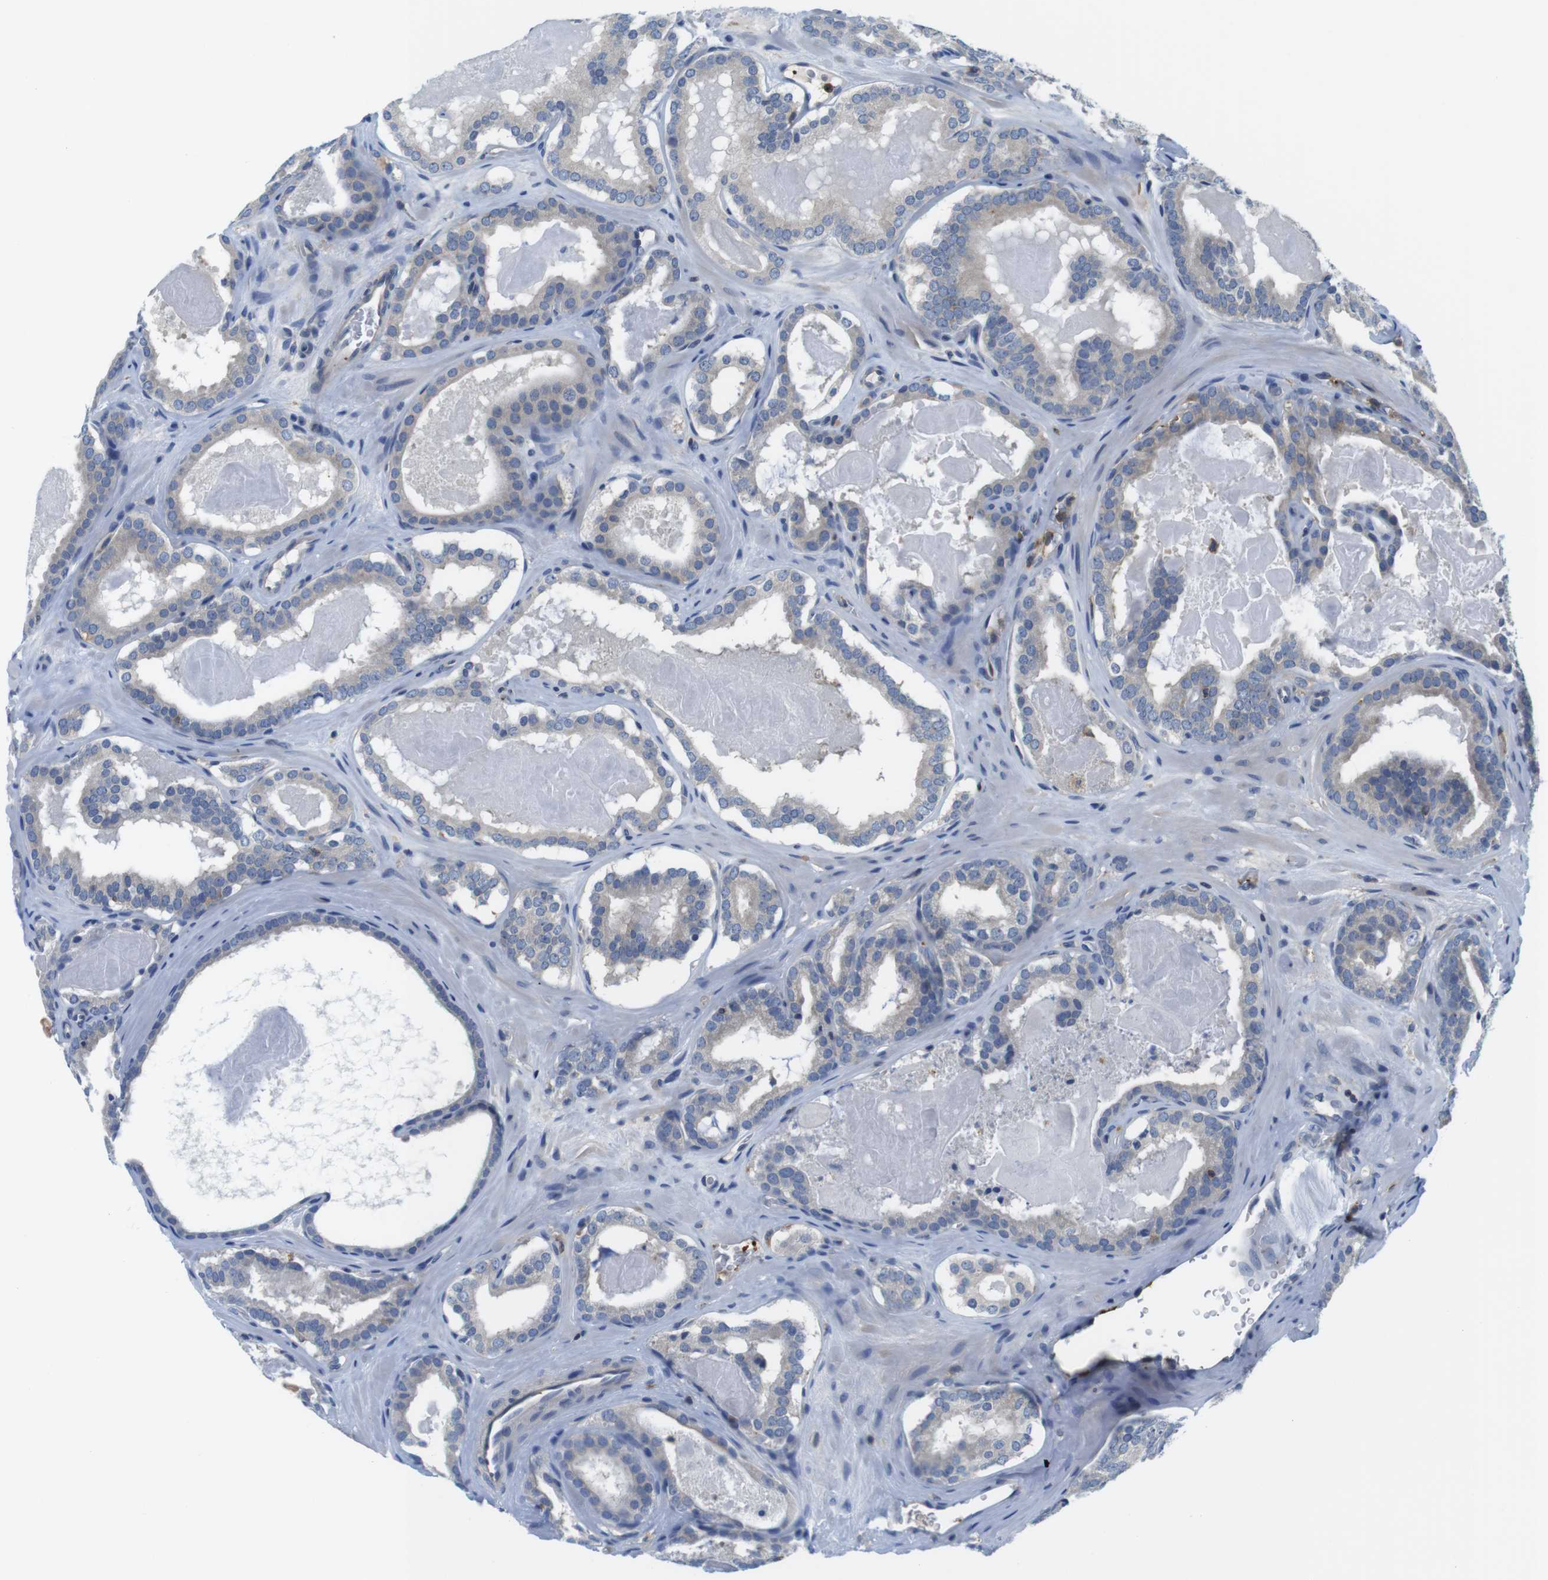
{"staining": {"intensity": "negative", "quantity": "none", "location": "none"}, "tissue": "prostate cancer", "cell_type": "Tumor cells", "image_type": "cancer", "snomed": [{"axis": "morphology", "description": "Adenocarcinoma, High grade"}, {"axis": "topography", "description": "Prostate"}], "caption": "DAB immunohistochemical staining of human high-grade adenocarcinoma (prostate) exhibits no significant expression in tumor cells.", "gene": "HERPUD2", "patient": {"sex": "male", "age": 60}}